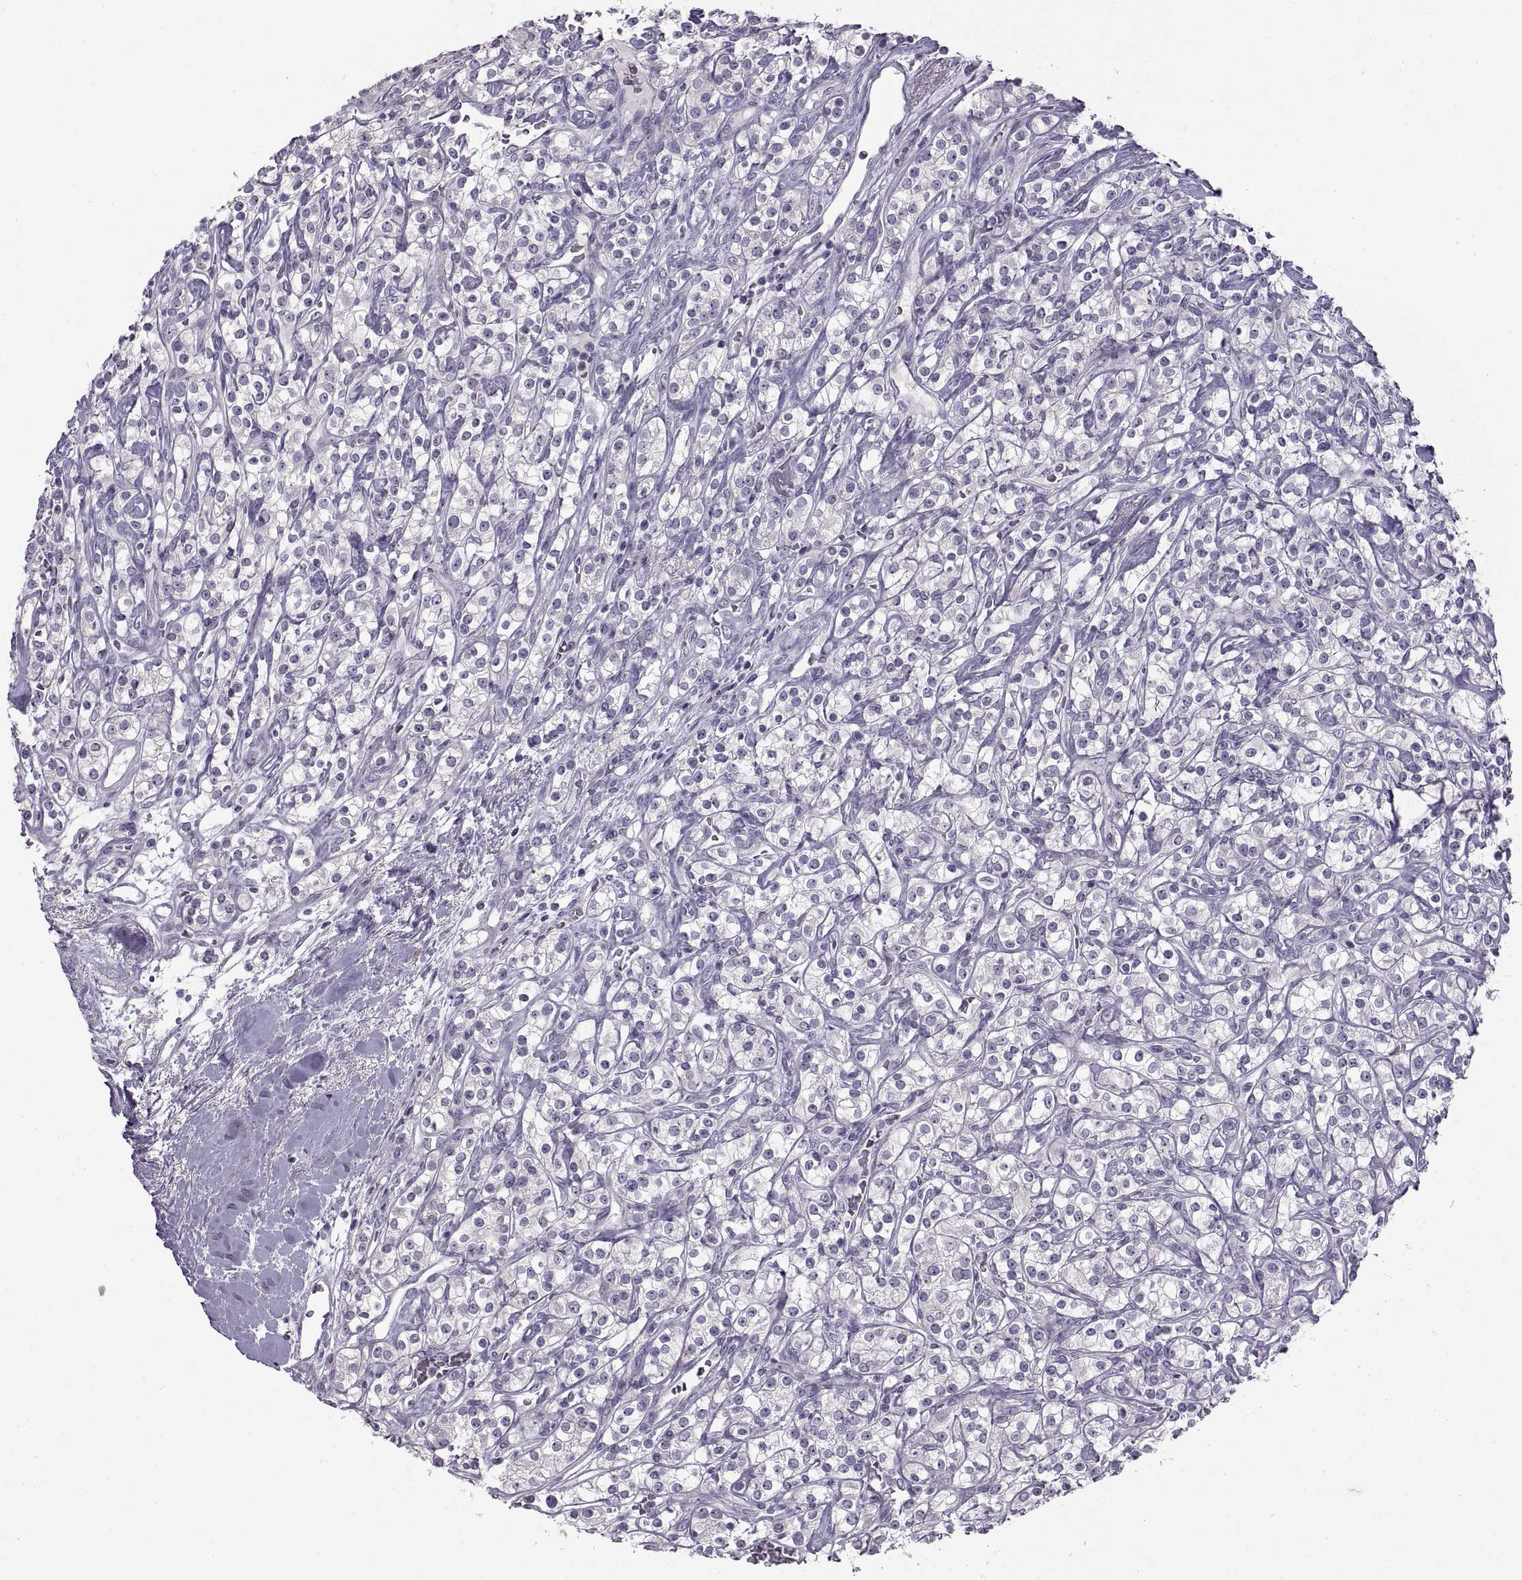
{"staining": {"intensity": "negative", "quantity": "none", "location": "none"}, "tissue": "renal cancer", "cell_type": "Tumor cells", "image_type": "cancer", "snomed": [{"axis": "morphology", "description": "Adenocarcinoma, NOS"}, {"axis": "topography", "description": "Kidney"}], "caption": "Immunohistochemical staining of adenocarcinoma (renal) reveals no significant staining in tumor cells.", "gene": "BSPH1", "patient": {"sex": "male", "age": 77}}